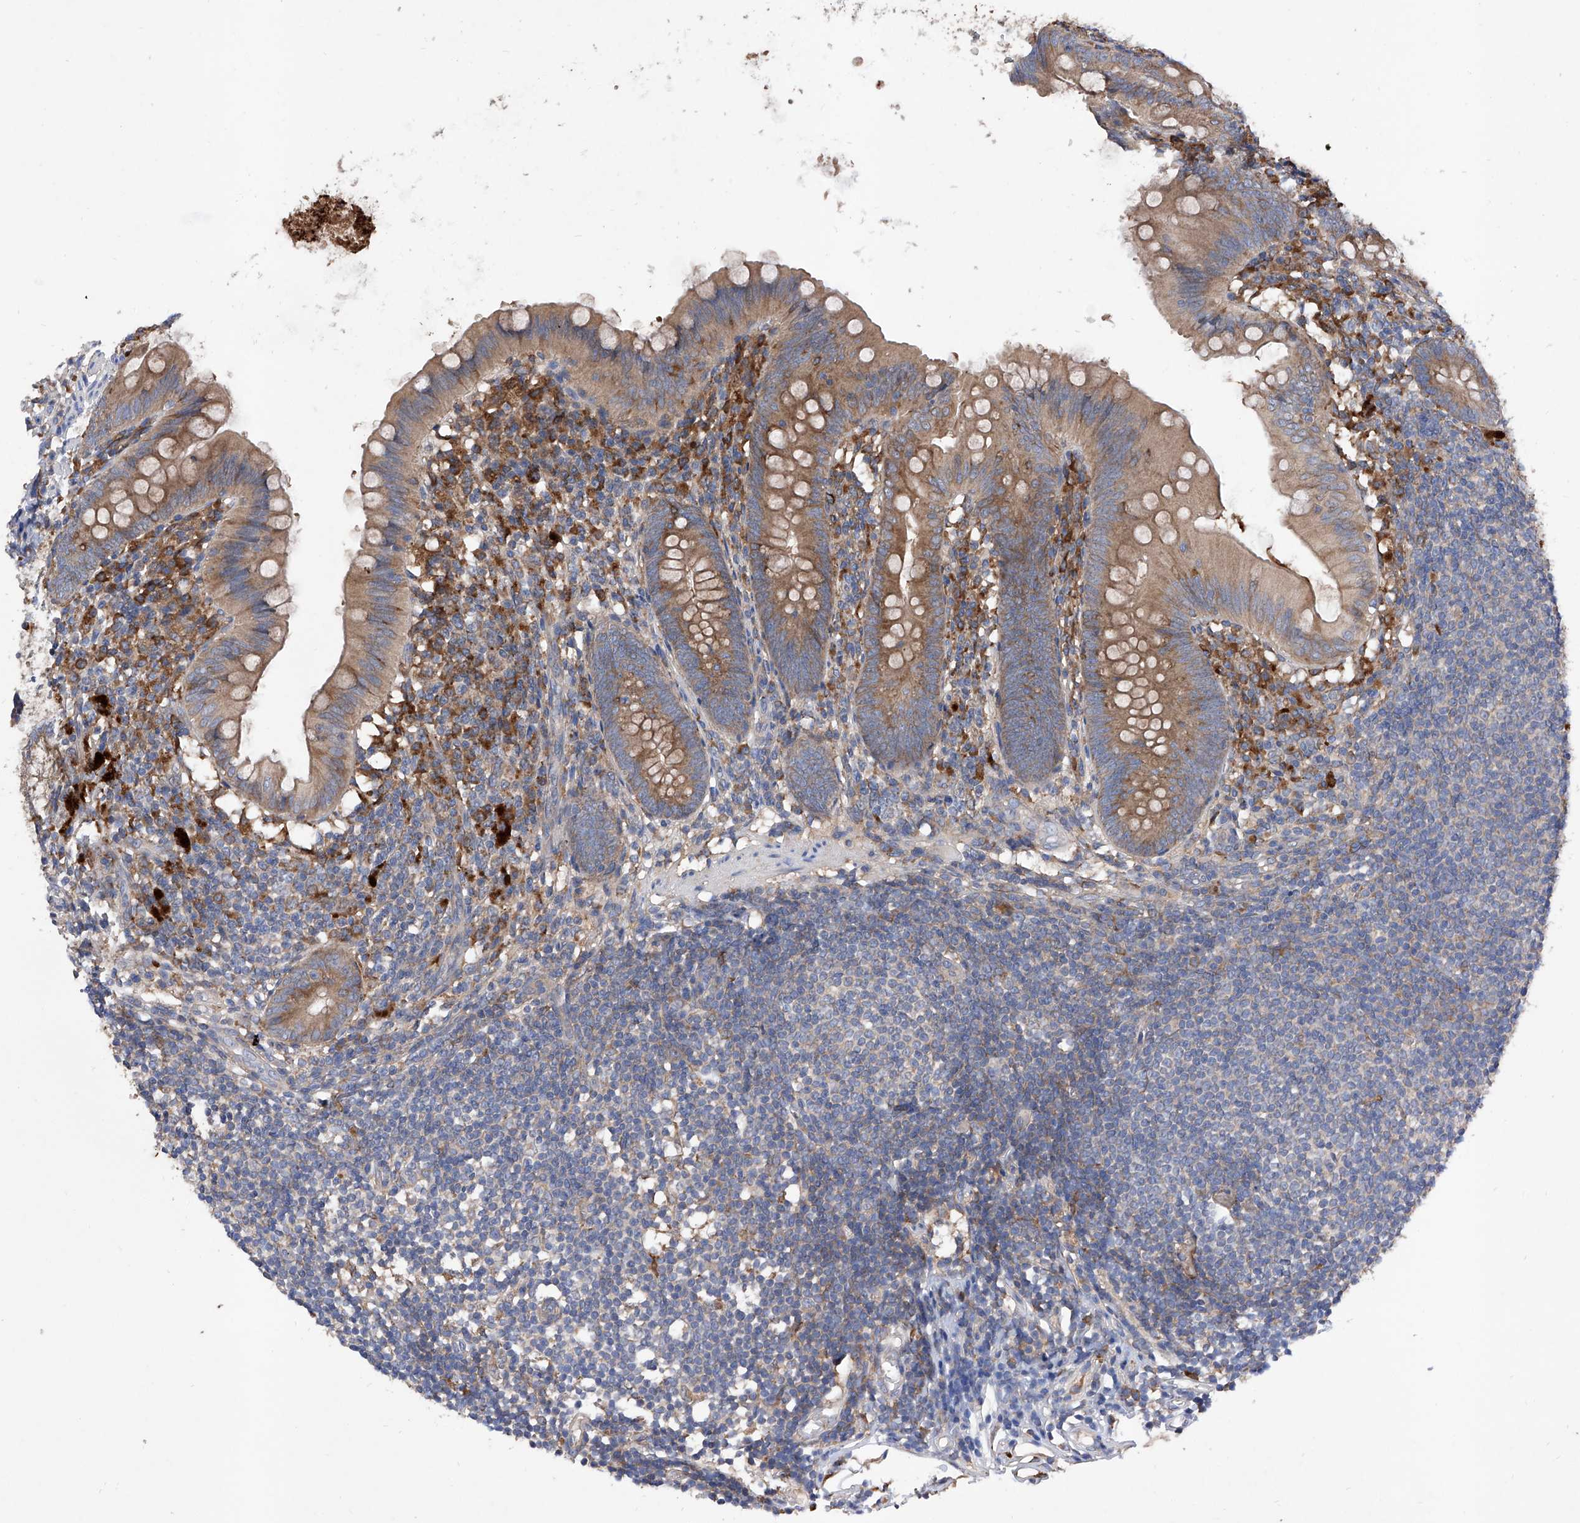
{"staining": {"intensity": "moderate", "quantity": ">75%", "location": "cytoplasmic/membranous"}, "tissue": "appendix", "cell_type": "Glandular cells", "image_type": "normal", "snomed": [{"axis": "morphology", "description": "Normal tissue, NOS"}, {"axis": "topography", "description": "Appendix"}], "caption": "The histopathology image displays immunohistochemical staining of benign appendix. There is moderate cytoplasmic/membranous staining is seen in about >75% of glandular cells. (DAB IHC with brightfield microscopy, high magnification).", "gene": "INPP5B", "patient": {"sex": "female", "age": 62}}